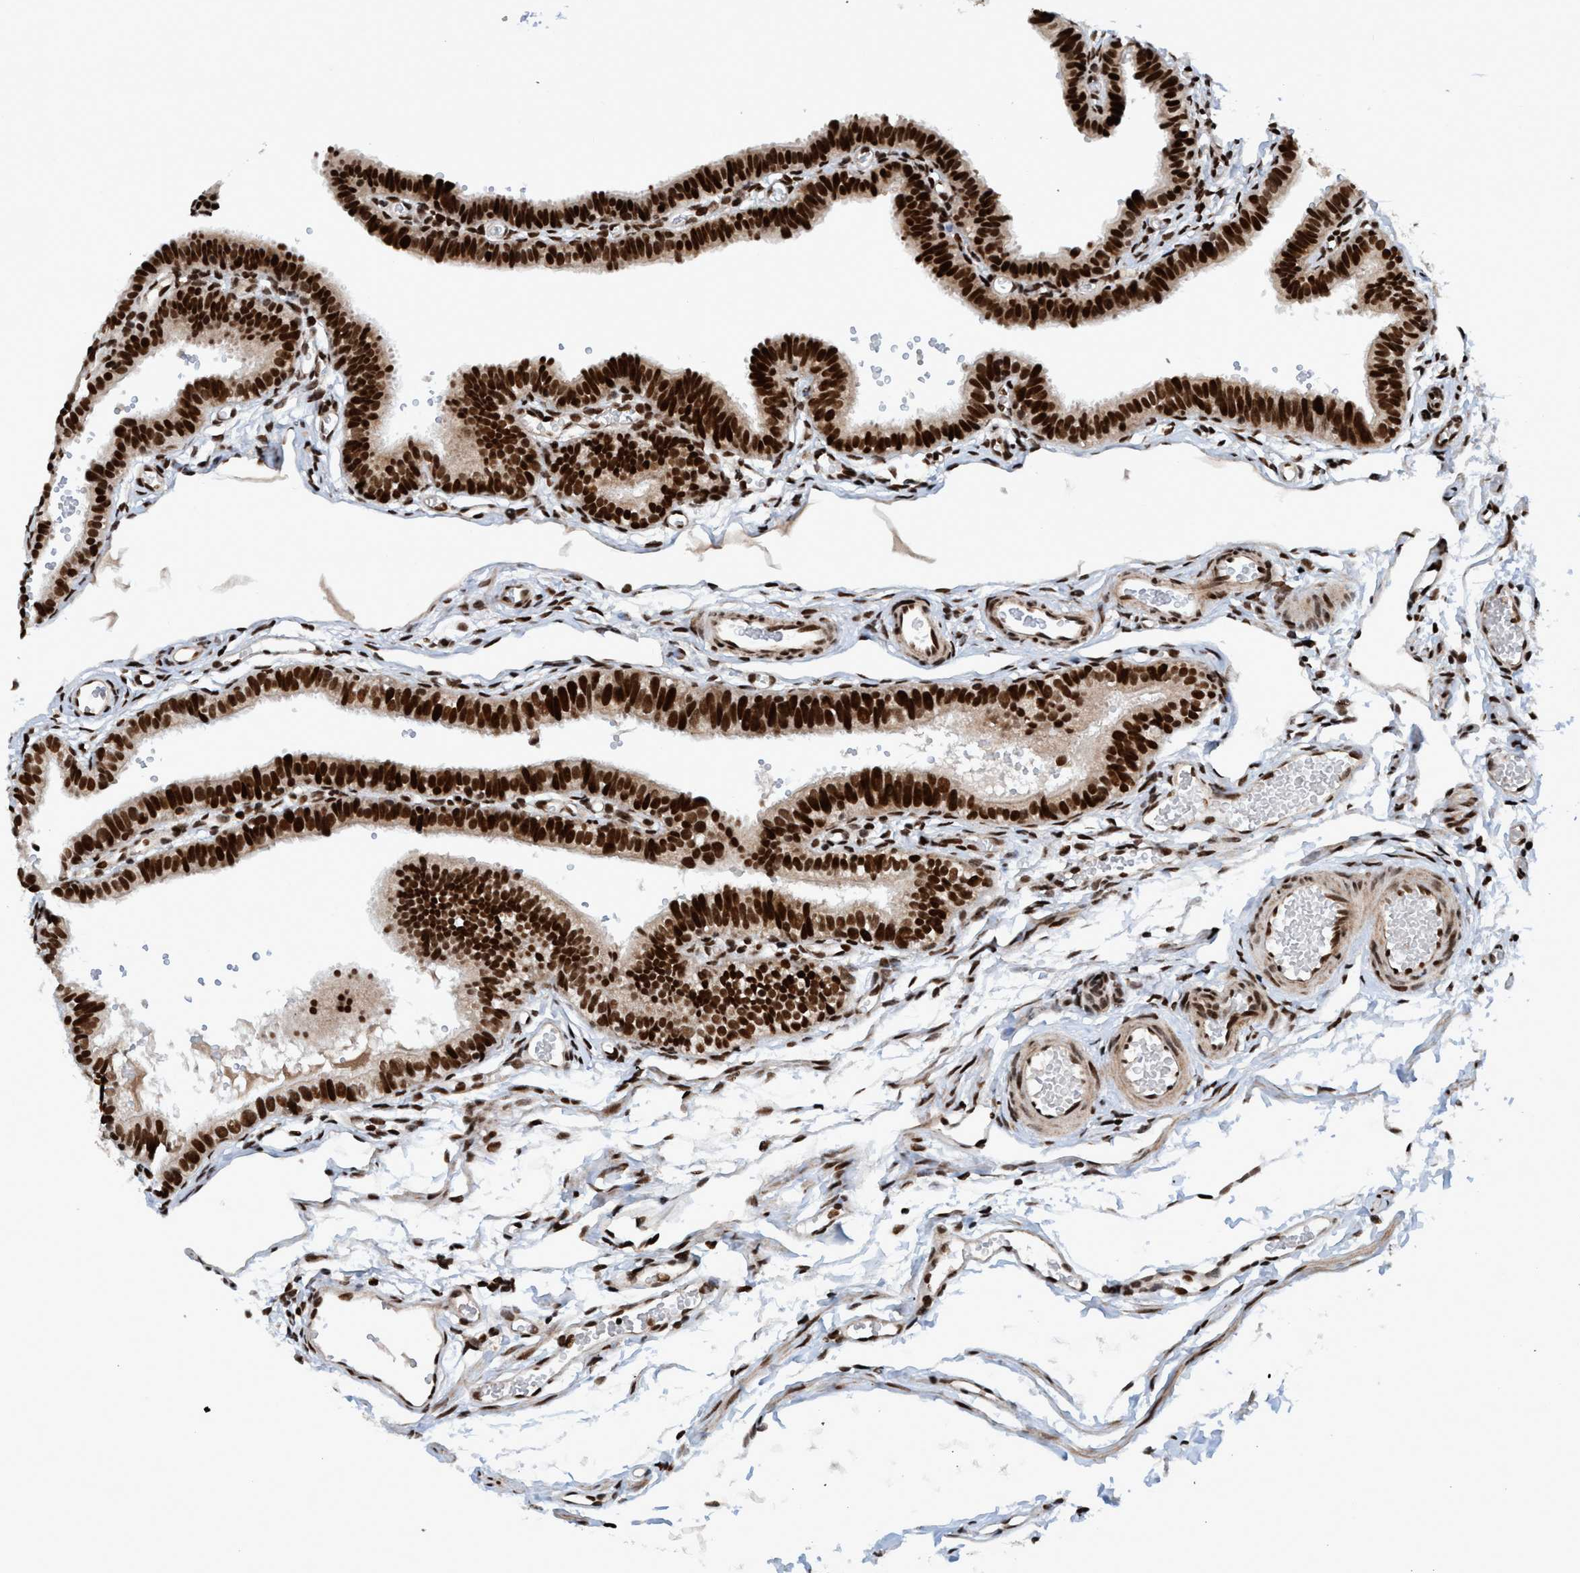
{"staining": {"intensity": "strong", "quantity": ">75%", "location": "nuclear"}, "tissue": "fallopian tube", "cell_type": "Glandular cells", "image_type": "normal", "snomed": [{"axis": "morphology", "description": "Normal tissue, NOS"}, {"axis": "topography", "description": "Fallopian tube"}, {"axis": "topography", "description": "Placenta"}], "caption": "Strong nuclear staining for a protein is identified in about >75% of glandular cells of unremarkable fallopian tube using IHC.", "gene": "TOPBP1", "patient": {"sex": "female", "age": 34}}